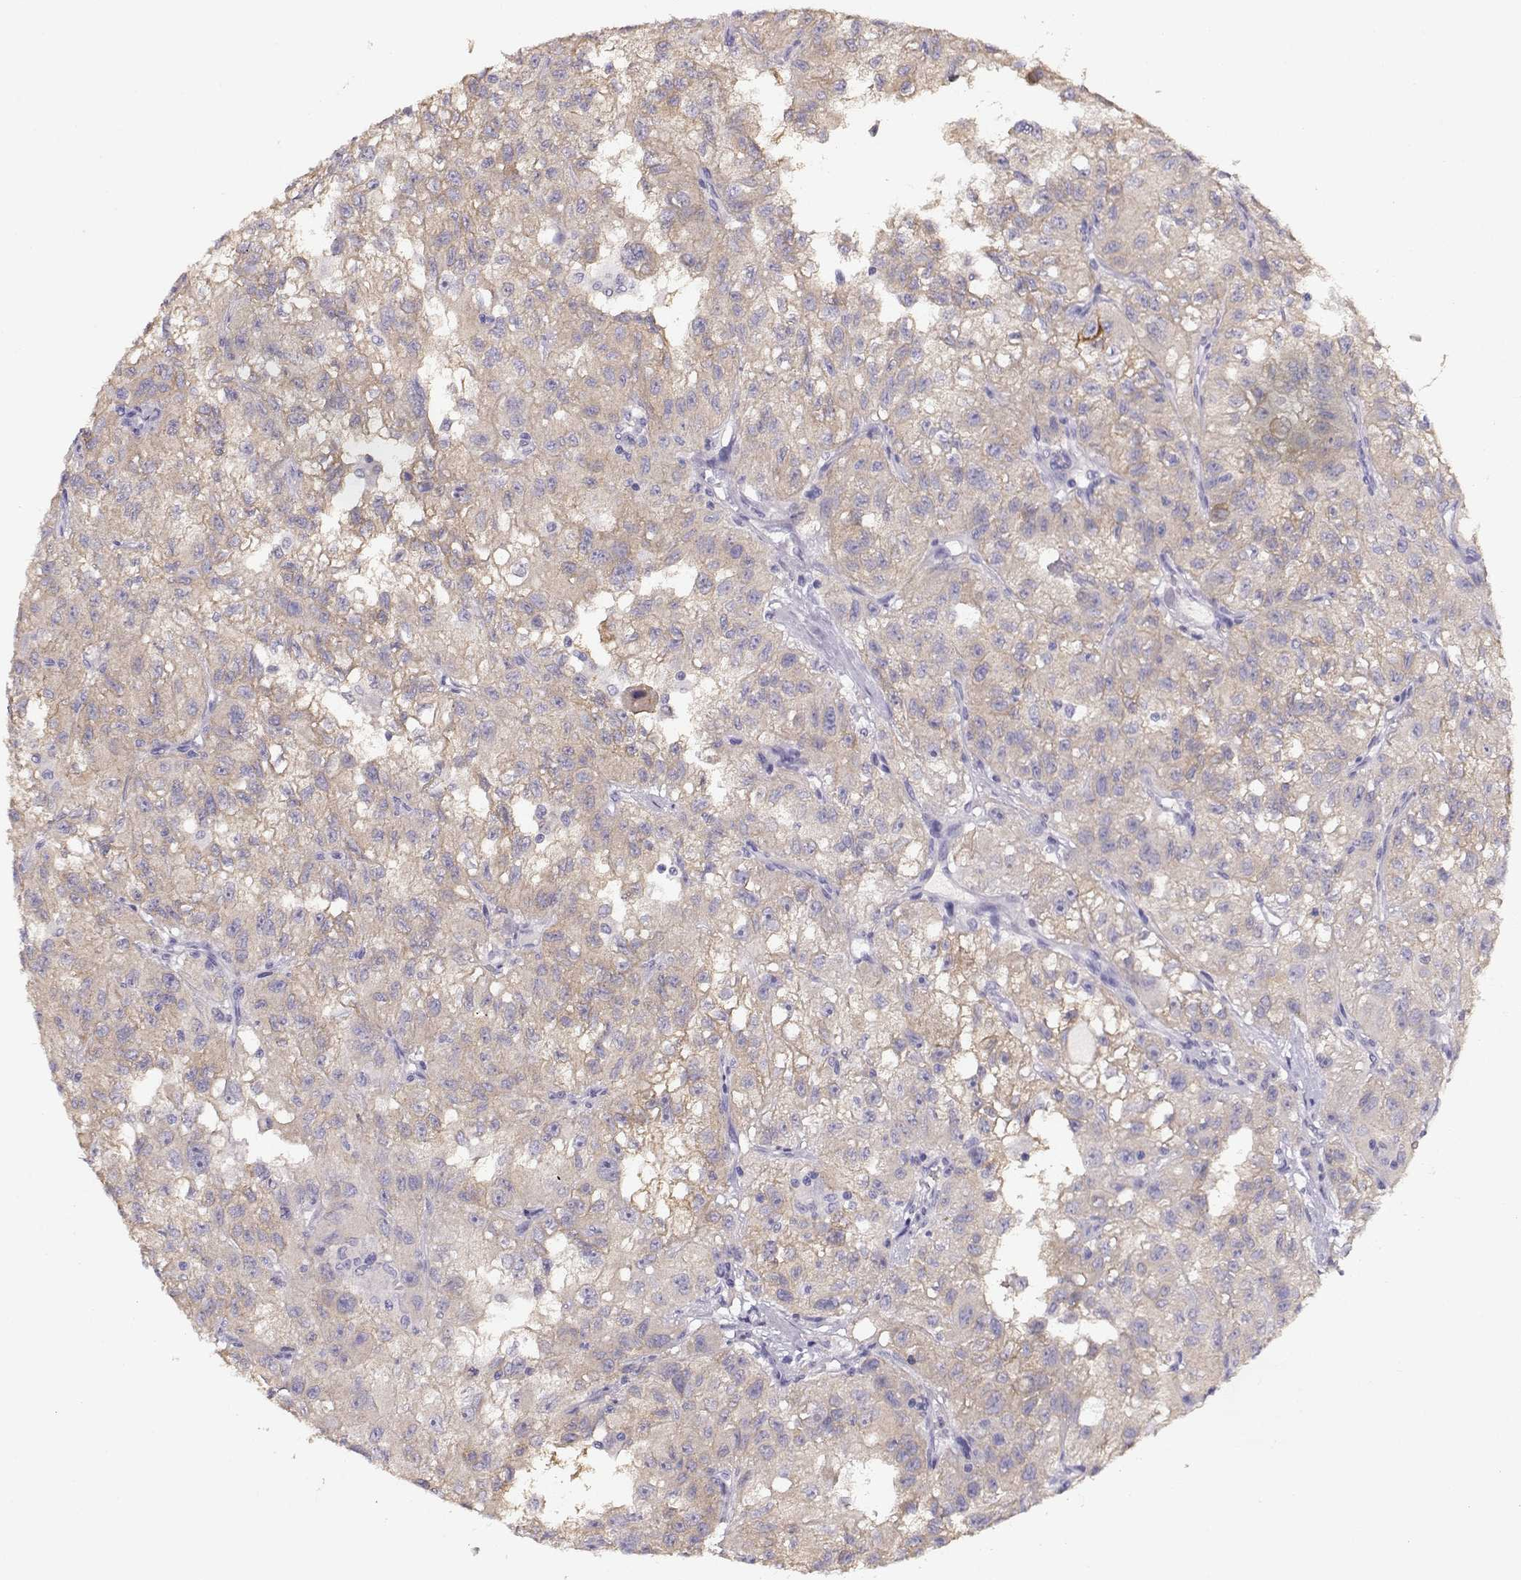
{"staining": {"intensity": "weak", "quantity": ">75%", "location": "cytoplasmic/membranous"}, "tissue": "renal cancer", "cell_type": "Tumor cells", "image_type": "cancer", "snomed": [{"axis": "morphology", "description": "Adenocarcinoma, NOS"}, {"axis": "topography", "description": "Kidney"}], "caption": "Weak cytoplasmic/membranous protein positivity is appreciated in about >75% of tumor cells in renal cancer. Using DAB (brown) and hematoxylin (blue) stains, captured at high magnification using brightfield microscopy.", "gene": "NDRG4", "patient": {"sex": "male", "age": 64}}